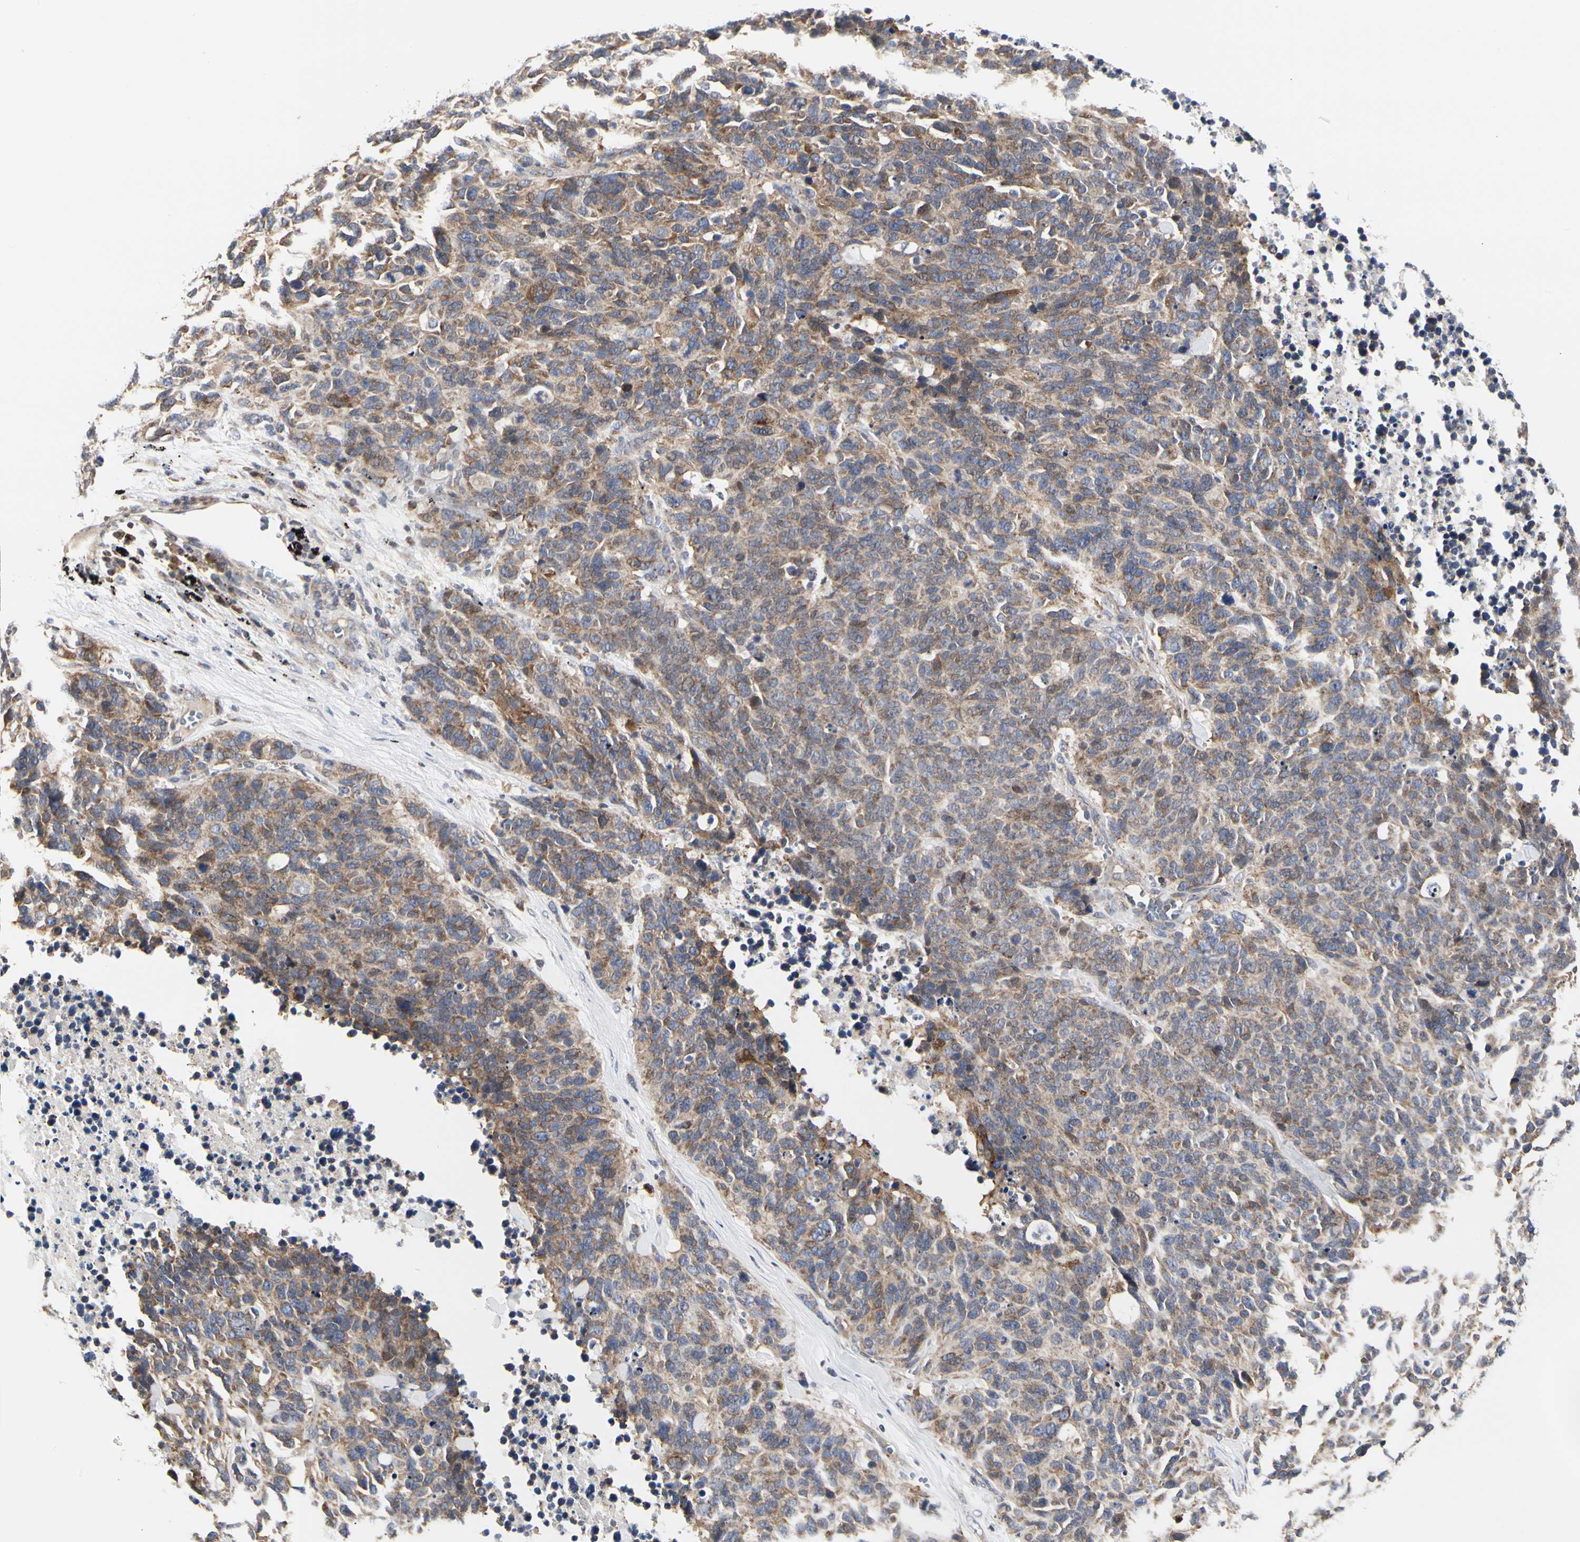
{"staining": {"intensity": "weak", "quantity": ">75%", "location": "cytoplasmic/membranous"}, "tissue": "lung cancer", "cell_type": "Tumor cells", "image_type": "cancer", "snomed": [{"axis": "morphology", "description": "Neoplasm, malignant, NOS"}, {"axis": "topography", "description": "Lung"}], "caption": "Immunohistochemical staining of lung cancer reveals weak cytoplasmic/membranous protein staining in approximately >75% of tumor cells.", "gene": "TSKU", "patient": {"sex": "female", "age": 58}}